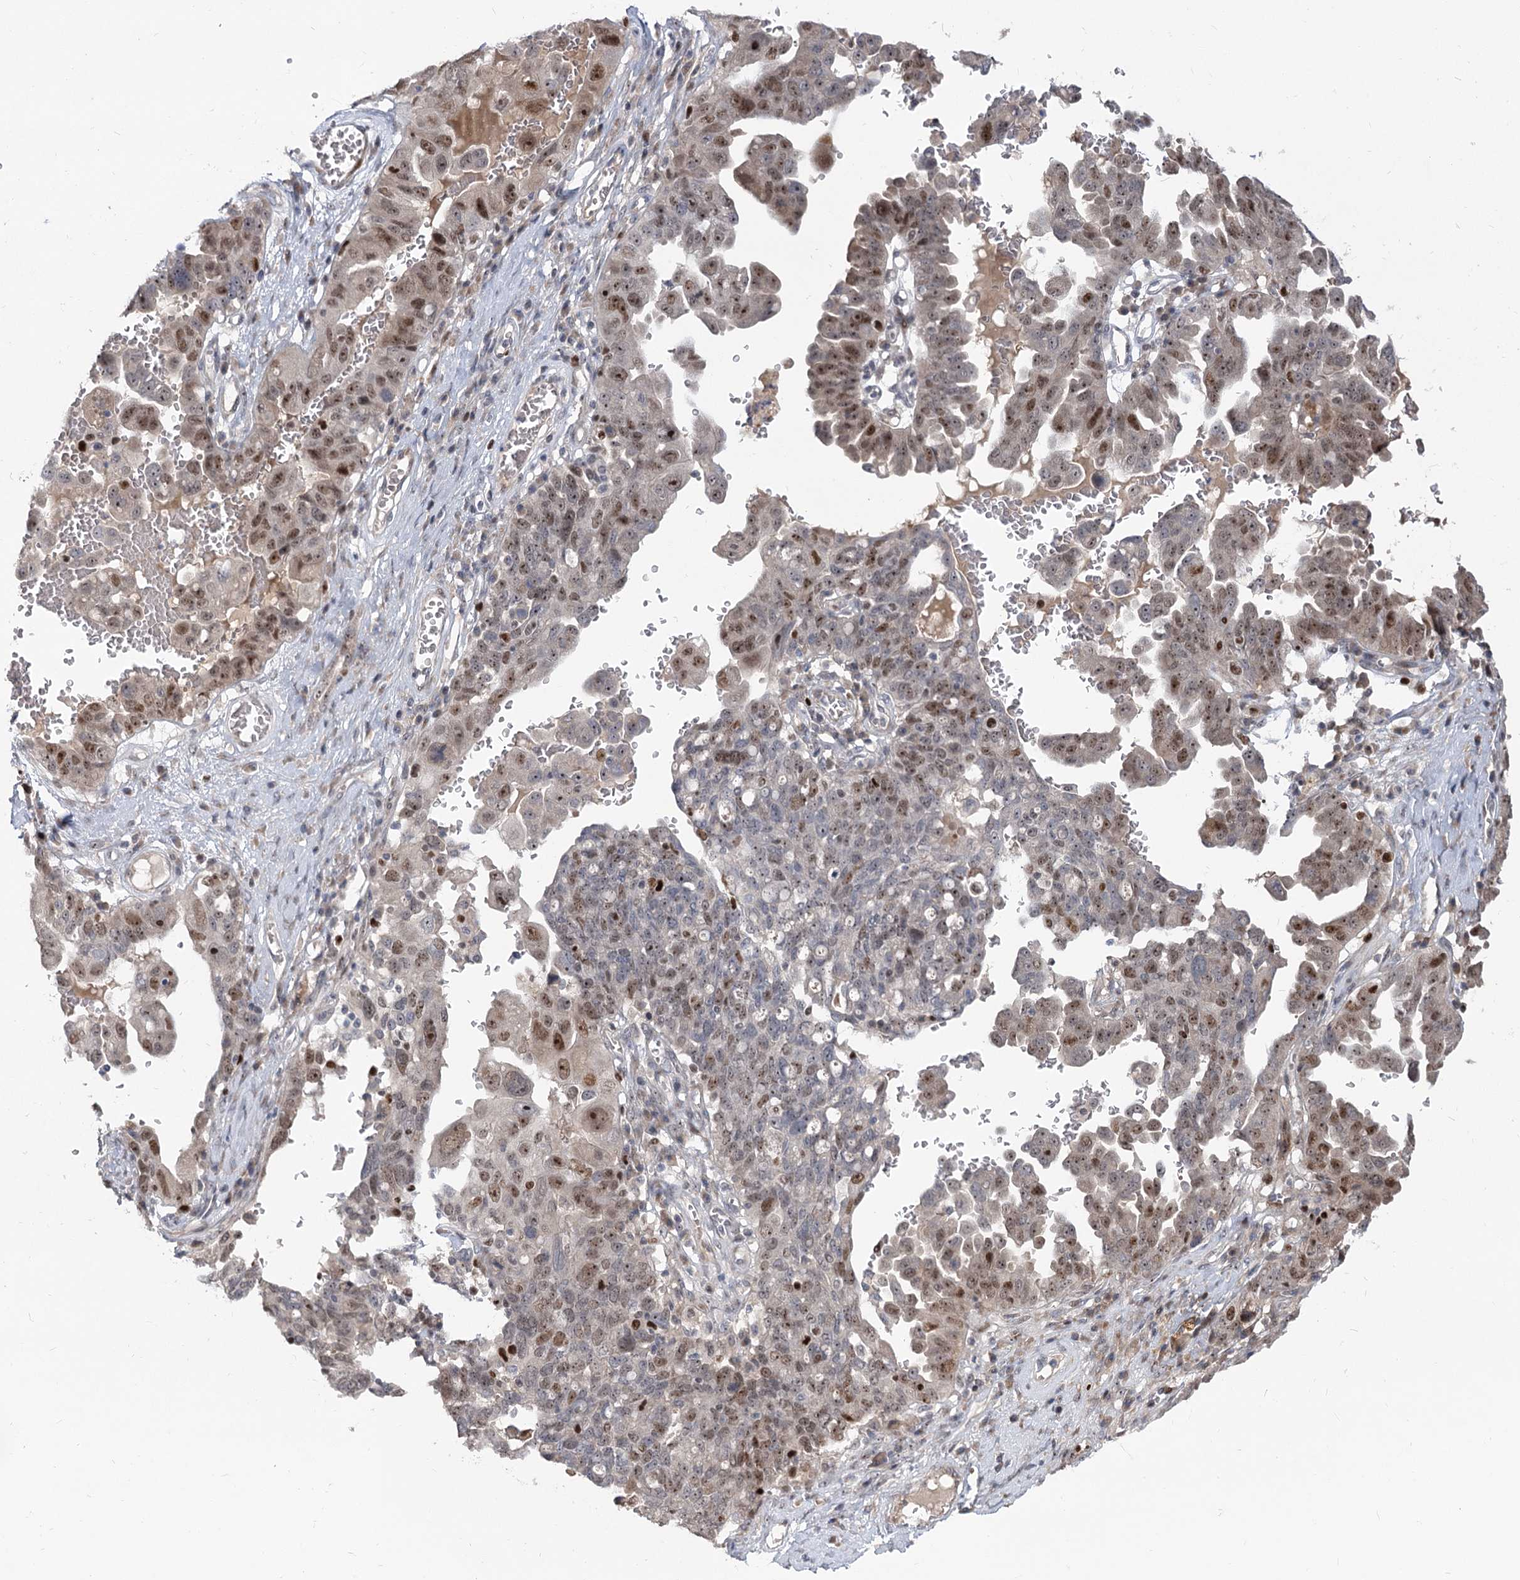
{"staining": {"intensity": "moderate", "quantity": "25%-75%", "location": "nuclear"}, "tissue": "ovarian cancer", "cell_type": "Tumor cells", "image_type": "cancer", "snomed": [{"axis": "morphology", "description": "Carcinoma, endometroid"}, {"axis": "topography", "description": "Ovary"}], "caption": "Brown immunohistochemical staining in ovarian cancer shows moderate nuclear expression in about 25%-75% of tumor cells.", "gene": "PIK3C2A", "patient": {"sex": "female", "age": 62}}